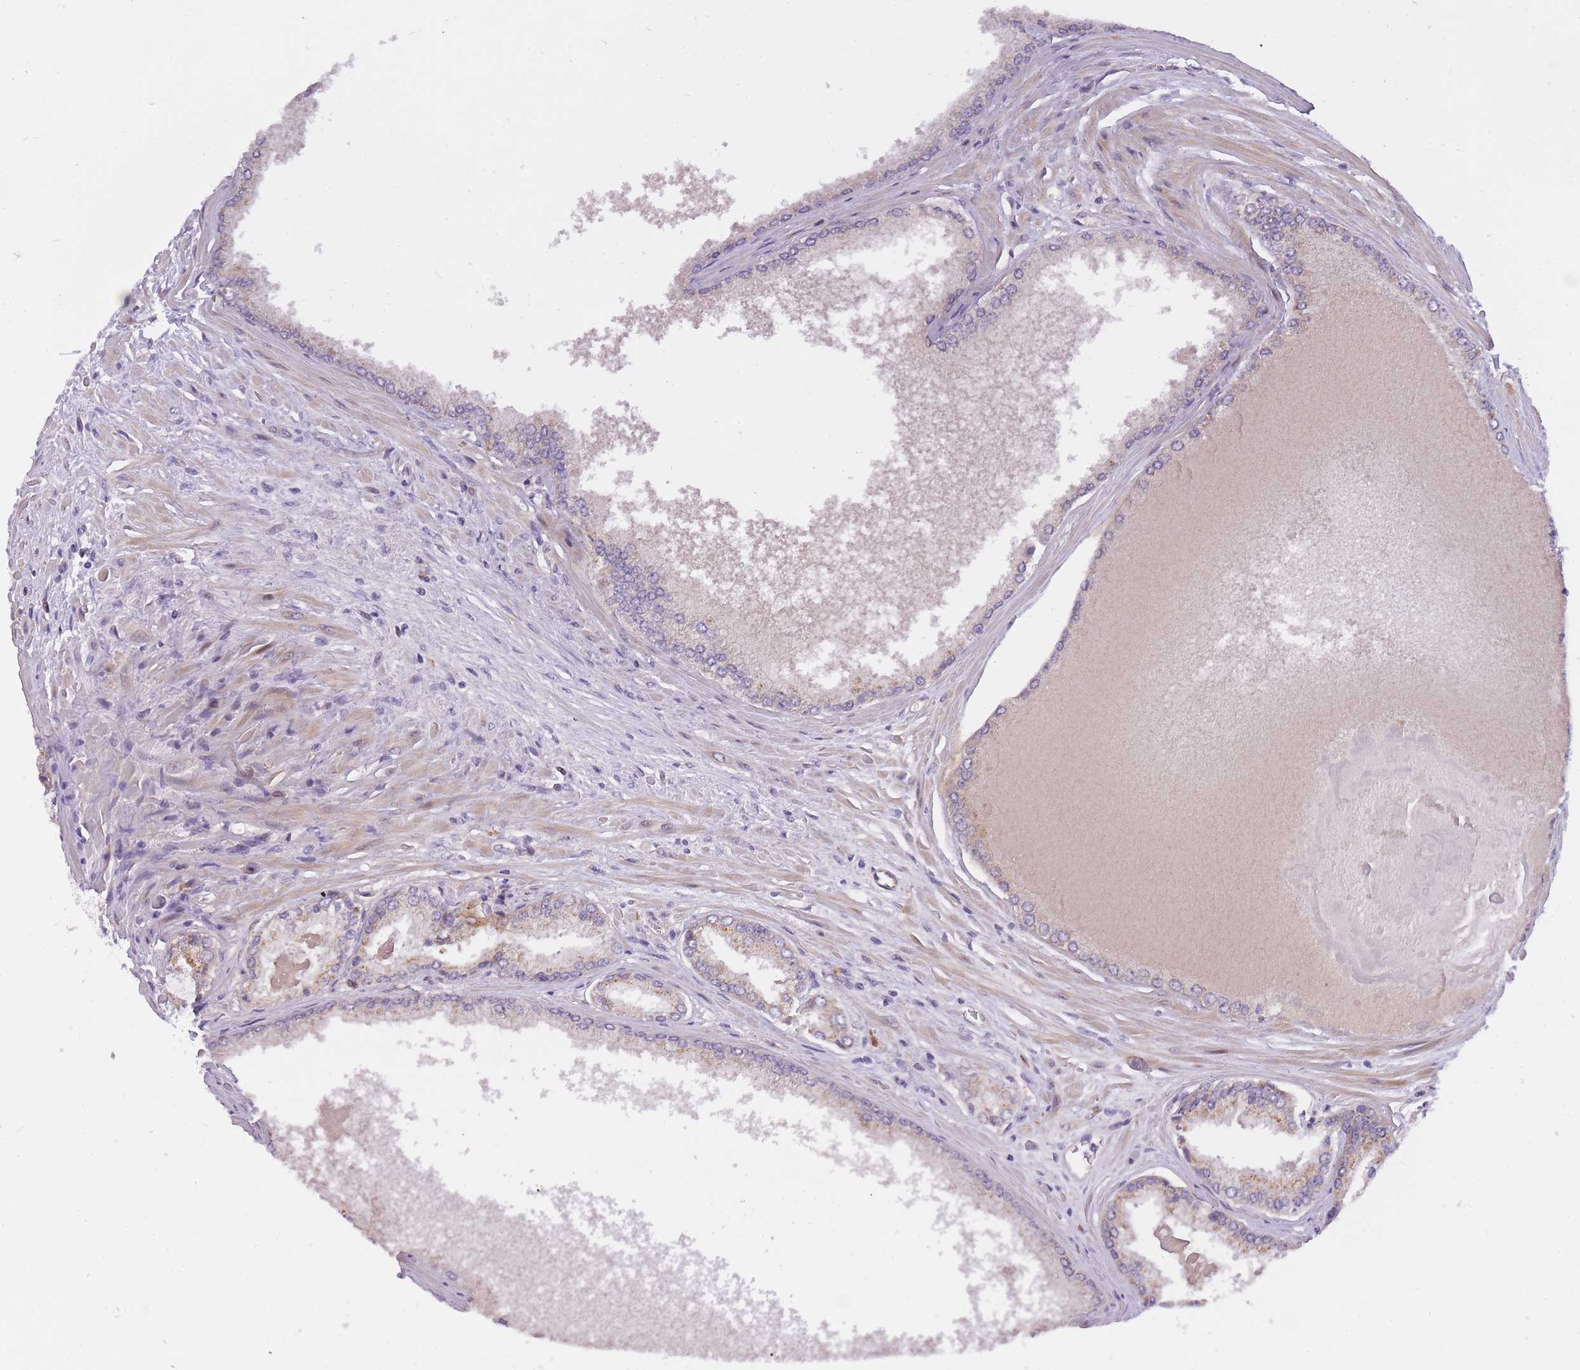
{"staining": {"intensity": "weak", "quantity": "25%-75%", "location": "cytoplasmic/membranous"}, "tissue": "prostate cancer", "cell_type": "Tumor cells", "image_type": "cancer", "snomed": [{"axis": "morphology", "description": "Adenocarcinoma, Low grade"}, {"axis": "topography", "description": "Prostate"}], "caption": "Low-grade adenocarcinoma (prostate) was stained to show a protein in brown. There is low levels of weak cytoplasmic/membranous expression in approximately 25%-75% of tumor cells. Immunohistochemistry (ihc) stains the protein of interest in brown and the nuclei are stained blue.", "gene": "CRYGN", "patient": {"sex": "male", "age": 68}}